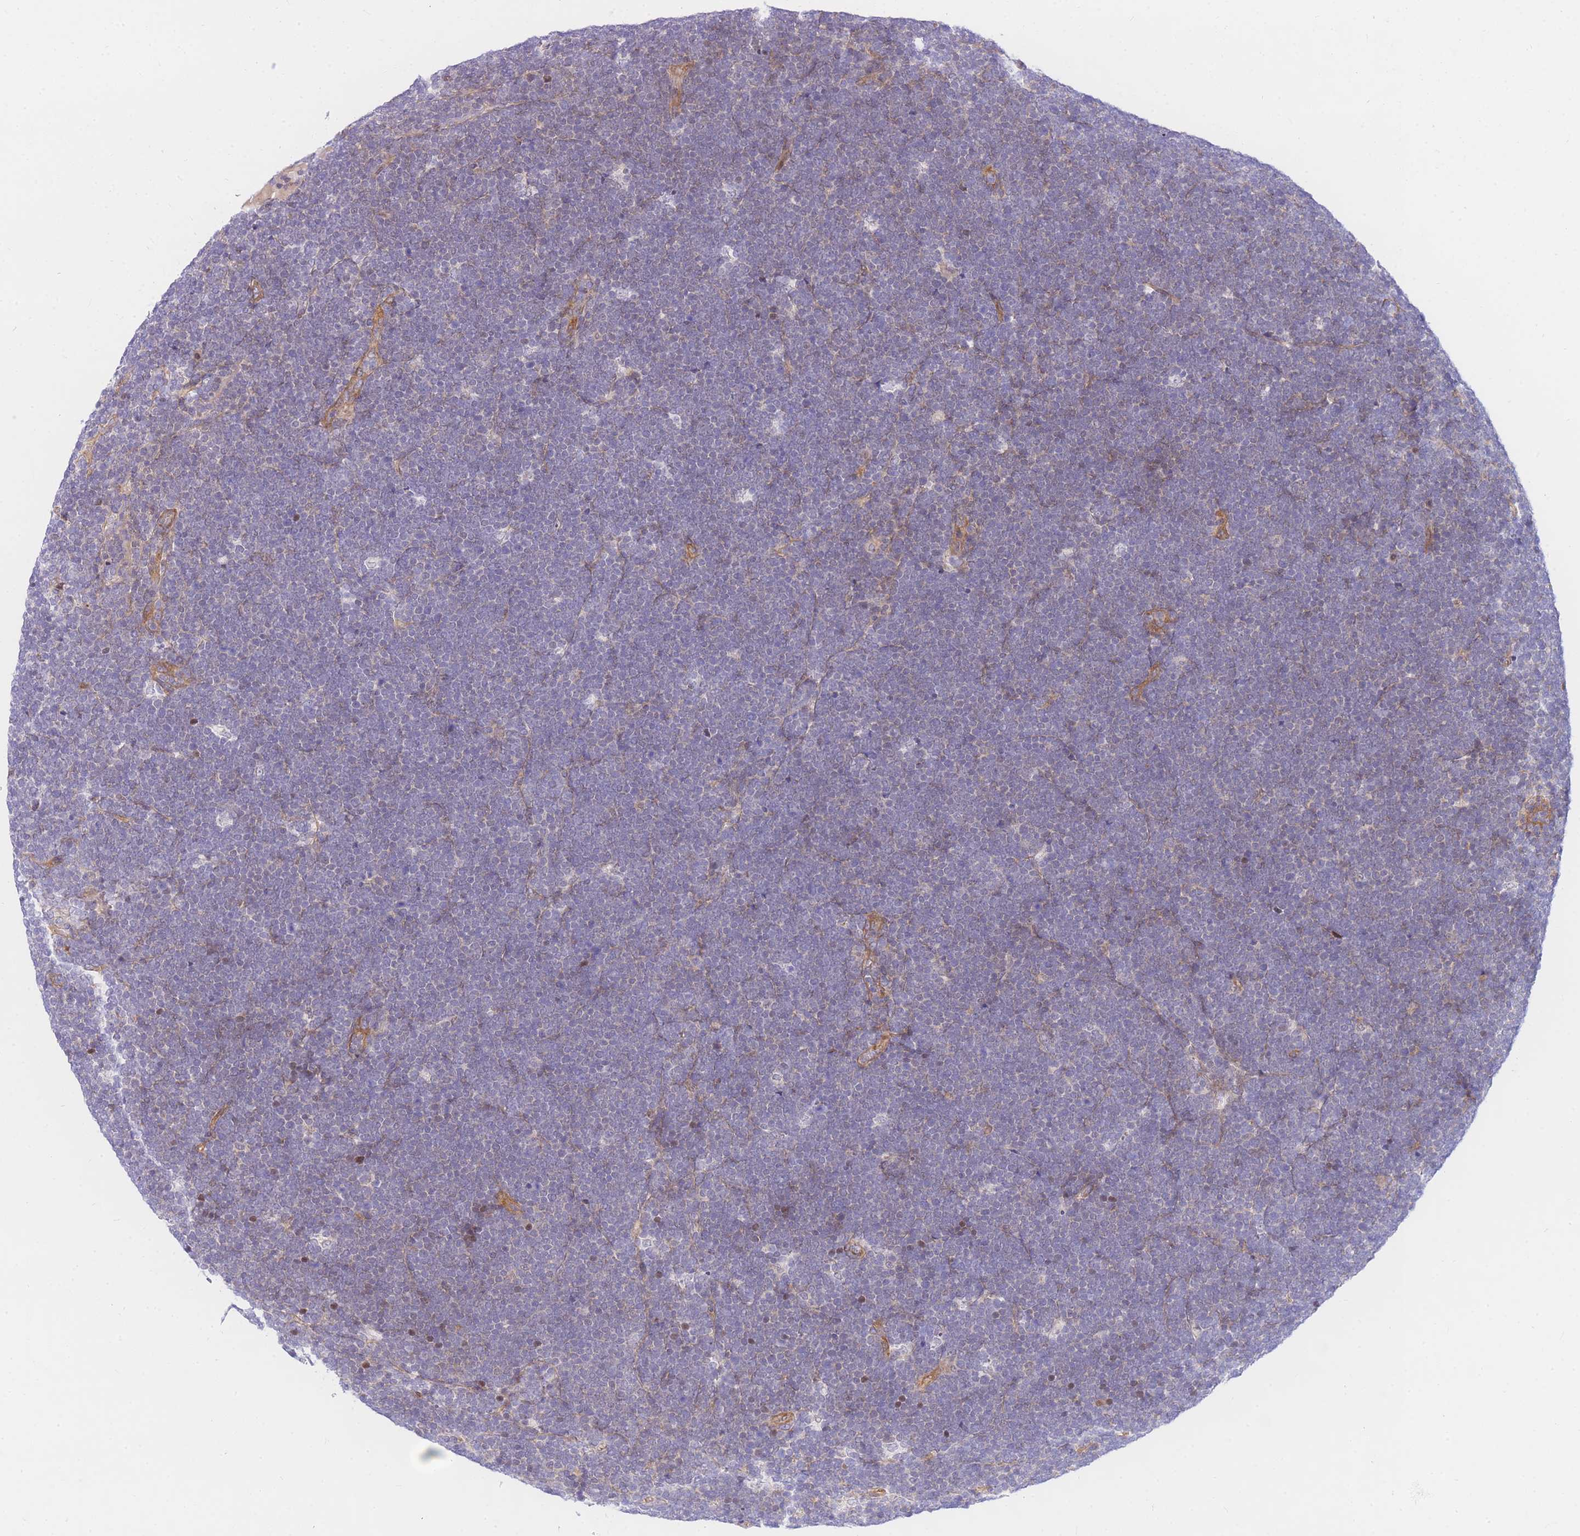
{"staining": {"intensity": "negative", "quantity": "none", "location": "none"}, "tissue": "lymphoma", "cell_type": "Tumor cells", "image_type": "cancer", "snomed": [{"axis": "morphology", "description": "Malignant lymphoma, non-Hodgkin's type, High grade"}, {"axis": "topography", "description": "Lymph node"}], "caption": "DAB immunohistochemical staining of high-grade malignant lymphoma, non-Hodgkin's type exhibits no significant expression in tumor cells.", "gene": "S100PBP", "patient": {"sex": "male", "age": 13}}